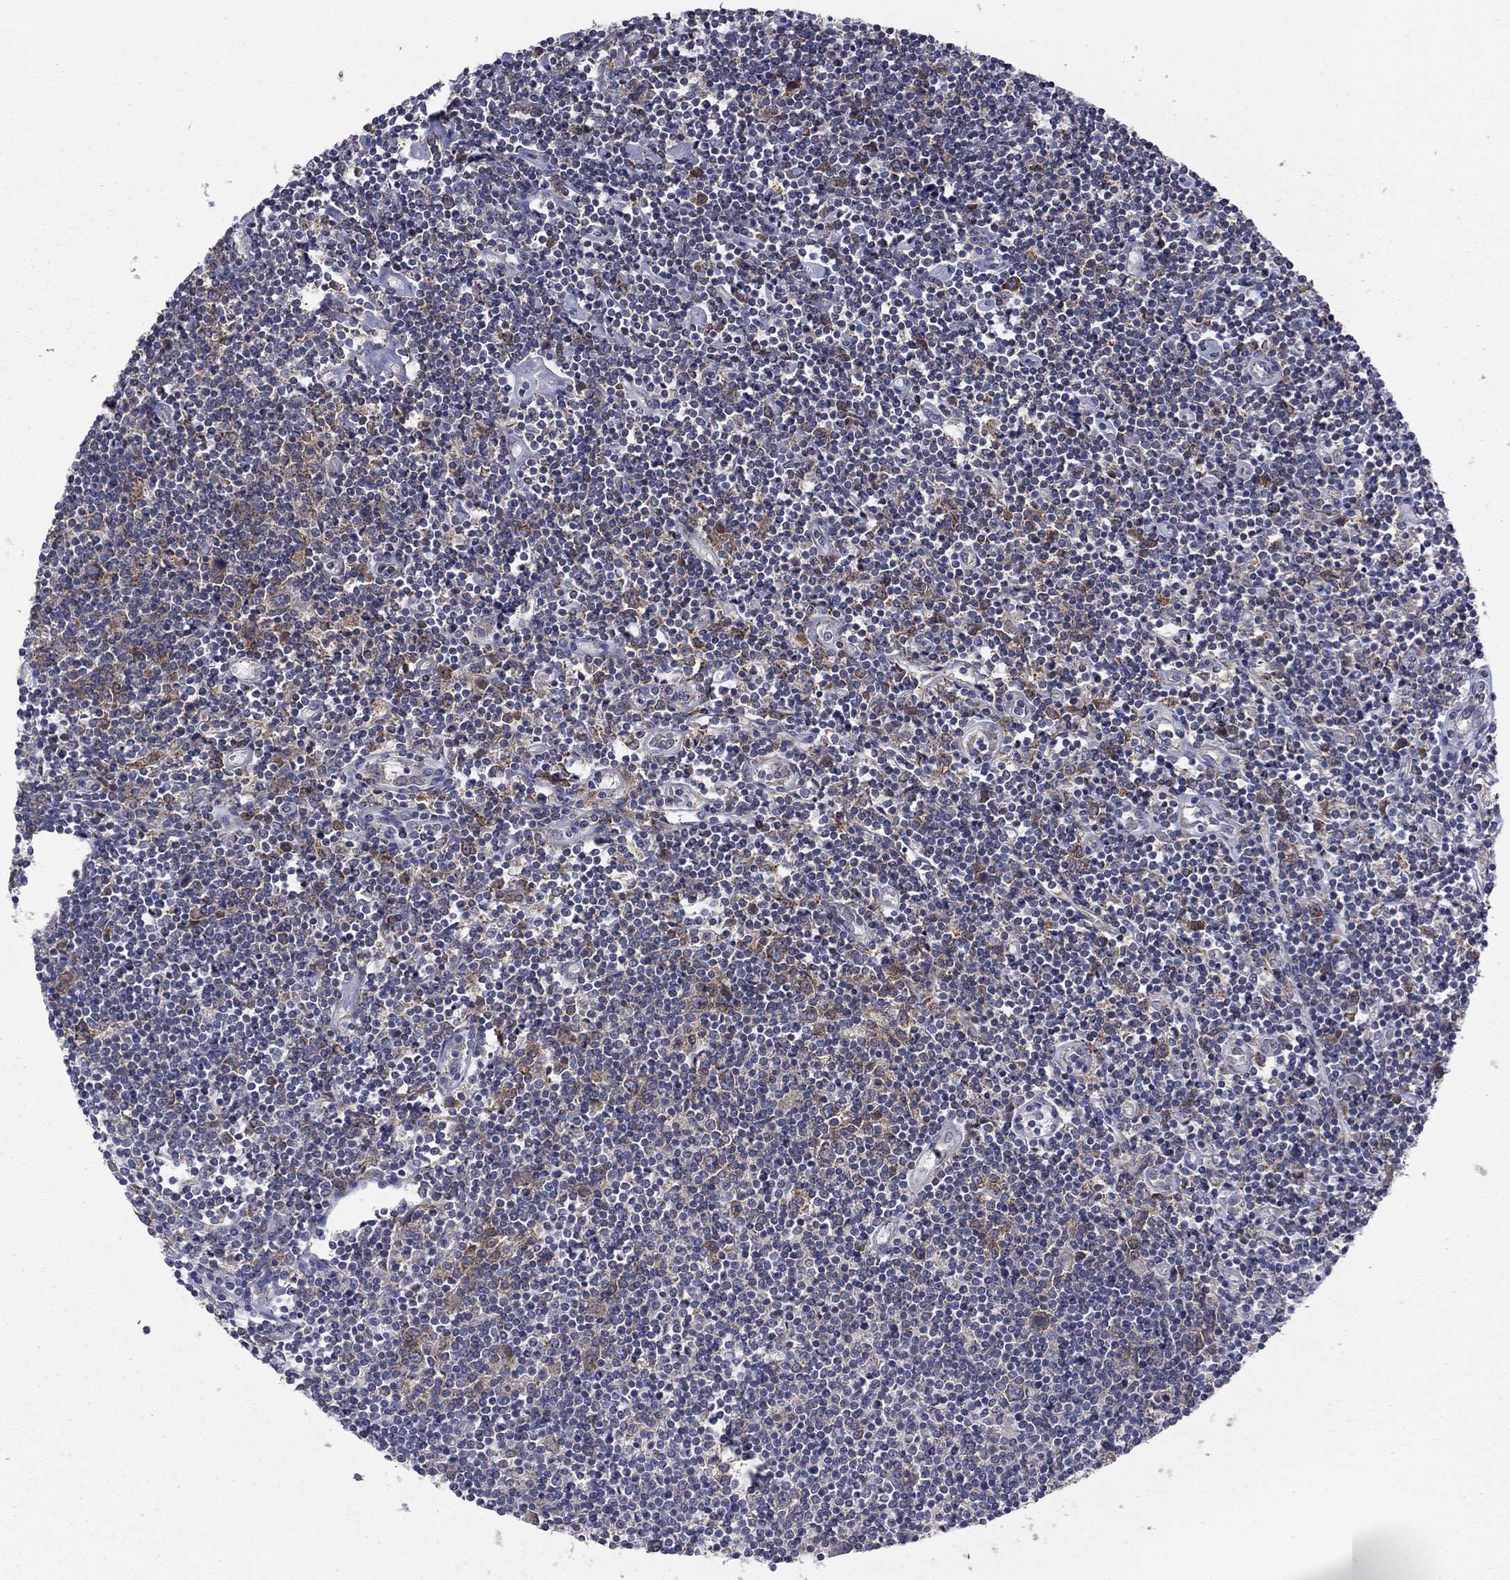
{"staining": {"intensity": "weak", "quantity": "25%-75%", "location": "cytoplasmic/membranous"}, "tissue": "lymphoma", "cell_type": "Tumor cells", "image_type": "cancer", "snomed": [{"axis": "morphology", "description": "Hodgkin's disease, NOS"}, {"axis": "topography", "description": "Lymph node"}], "caption": "Hodgkin's disease tissue shows weak cytoplasmic/membranous staining in approximately 25%-75% of tumor cells, visualized by immunohistochemistry.", "gene": "MEA1", "patient": {"sex": "male", "age": 40}}